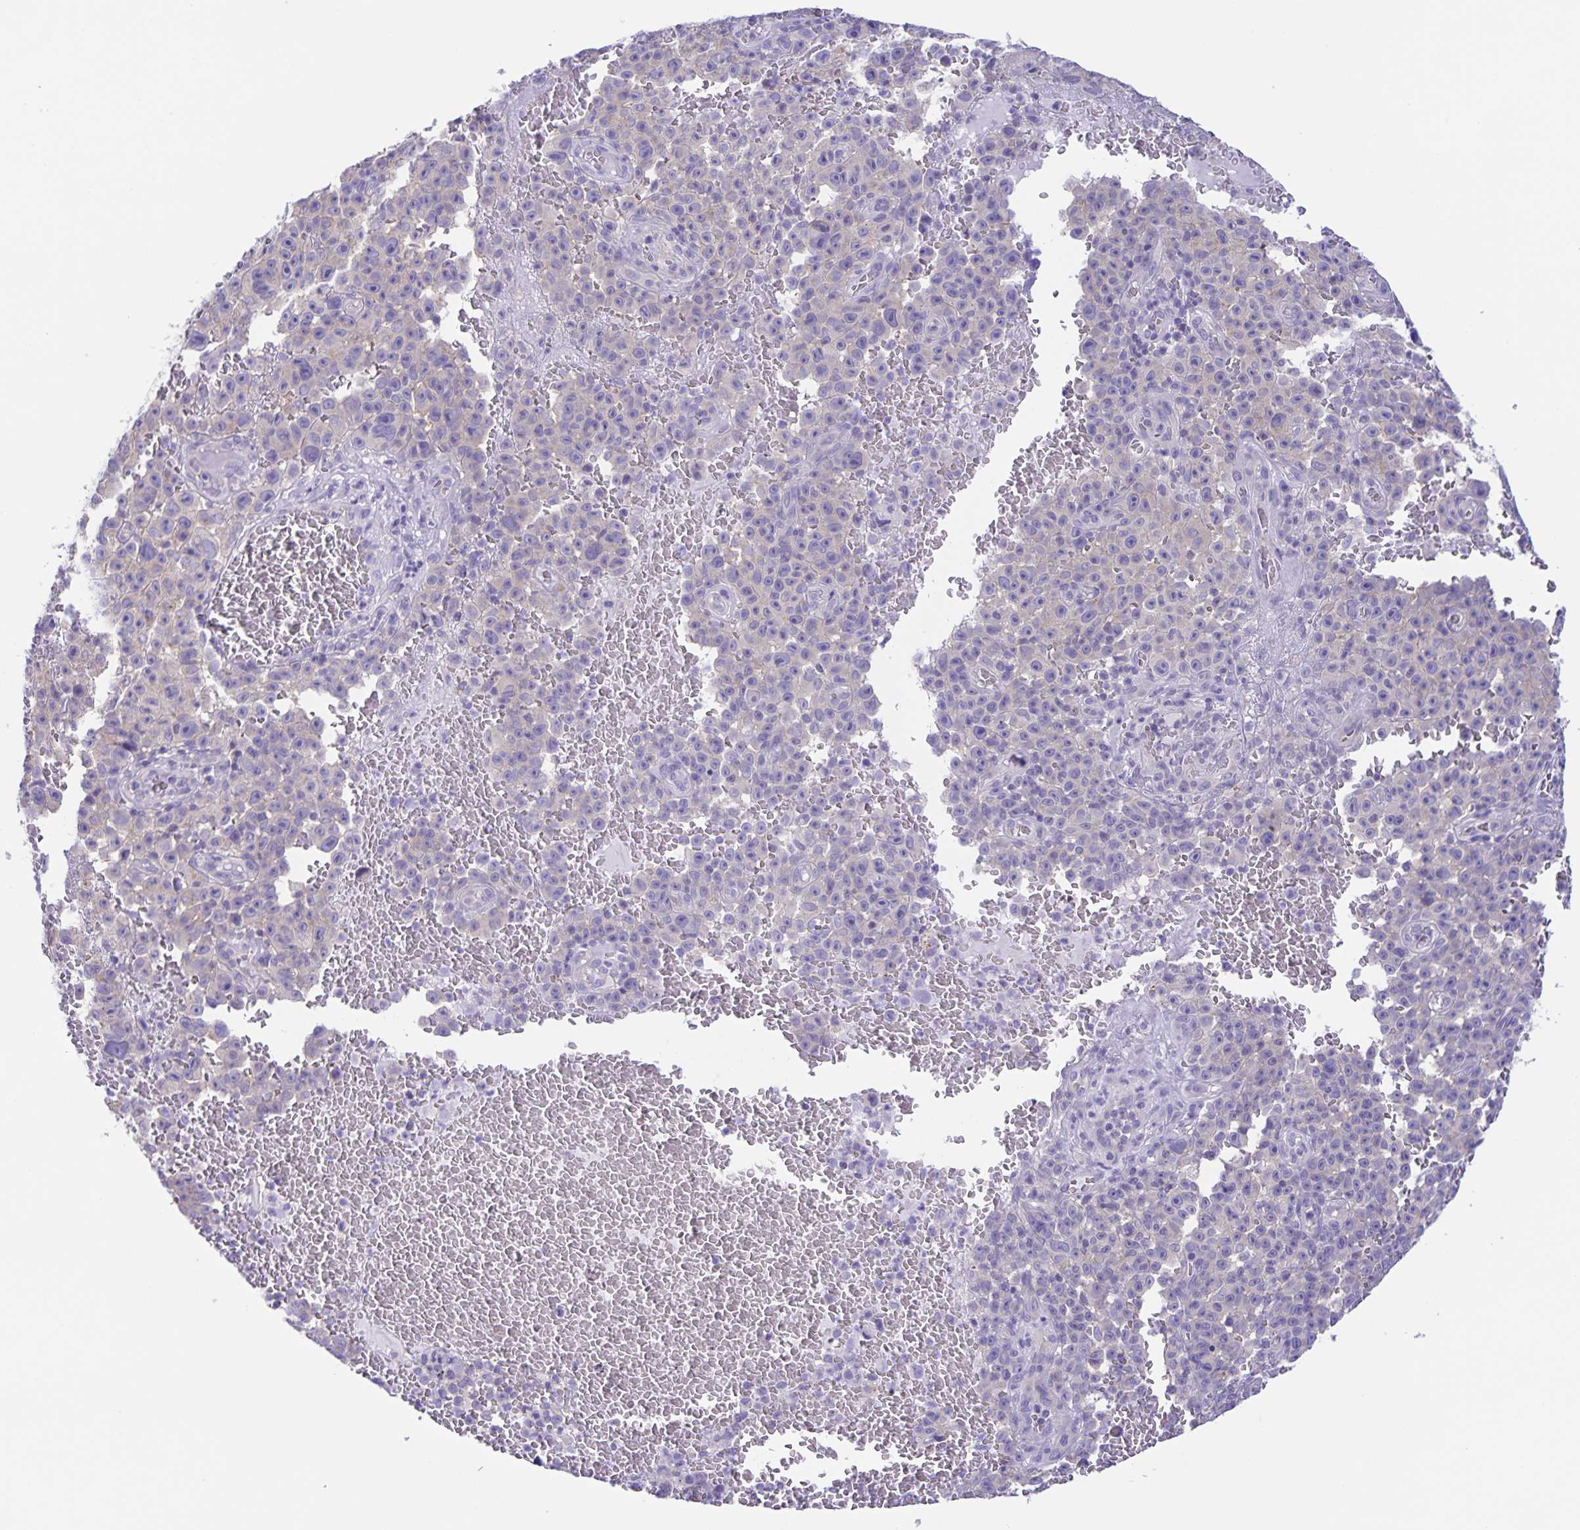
{"staining": {"intensity": "negative", "quantity": "none", "location": "none"}, "tissue": "melanoma", "cell_type": "Tumor cells", "image_type": "cancer", "snomed": [{"axis": "morphology", "description": "Malignant melanoma, NOS"}, {"axis": "topography", "description": "Skin"}], "caption": "The immunohistochemistry (IHC) image has no significant expression in tumor cells of melanoma tissue.", "gene": "CAPSL", "patient": {"sex": "female", "age": 82}}